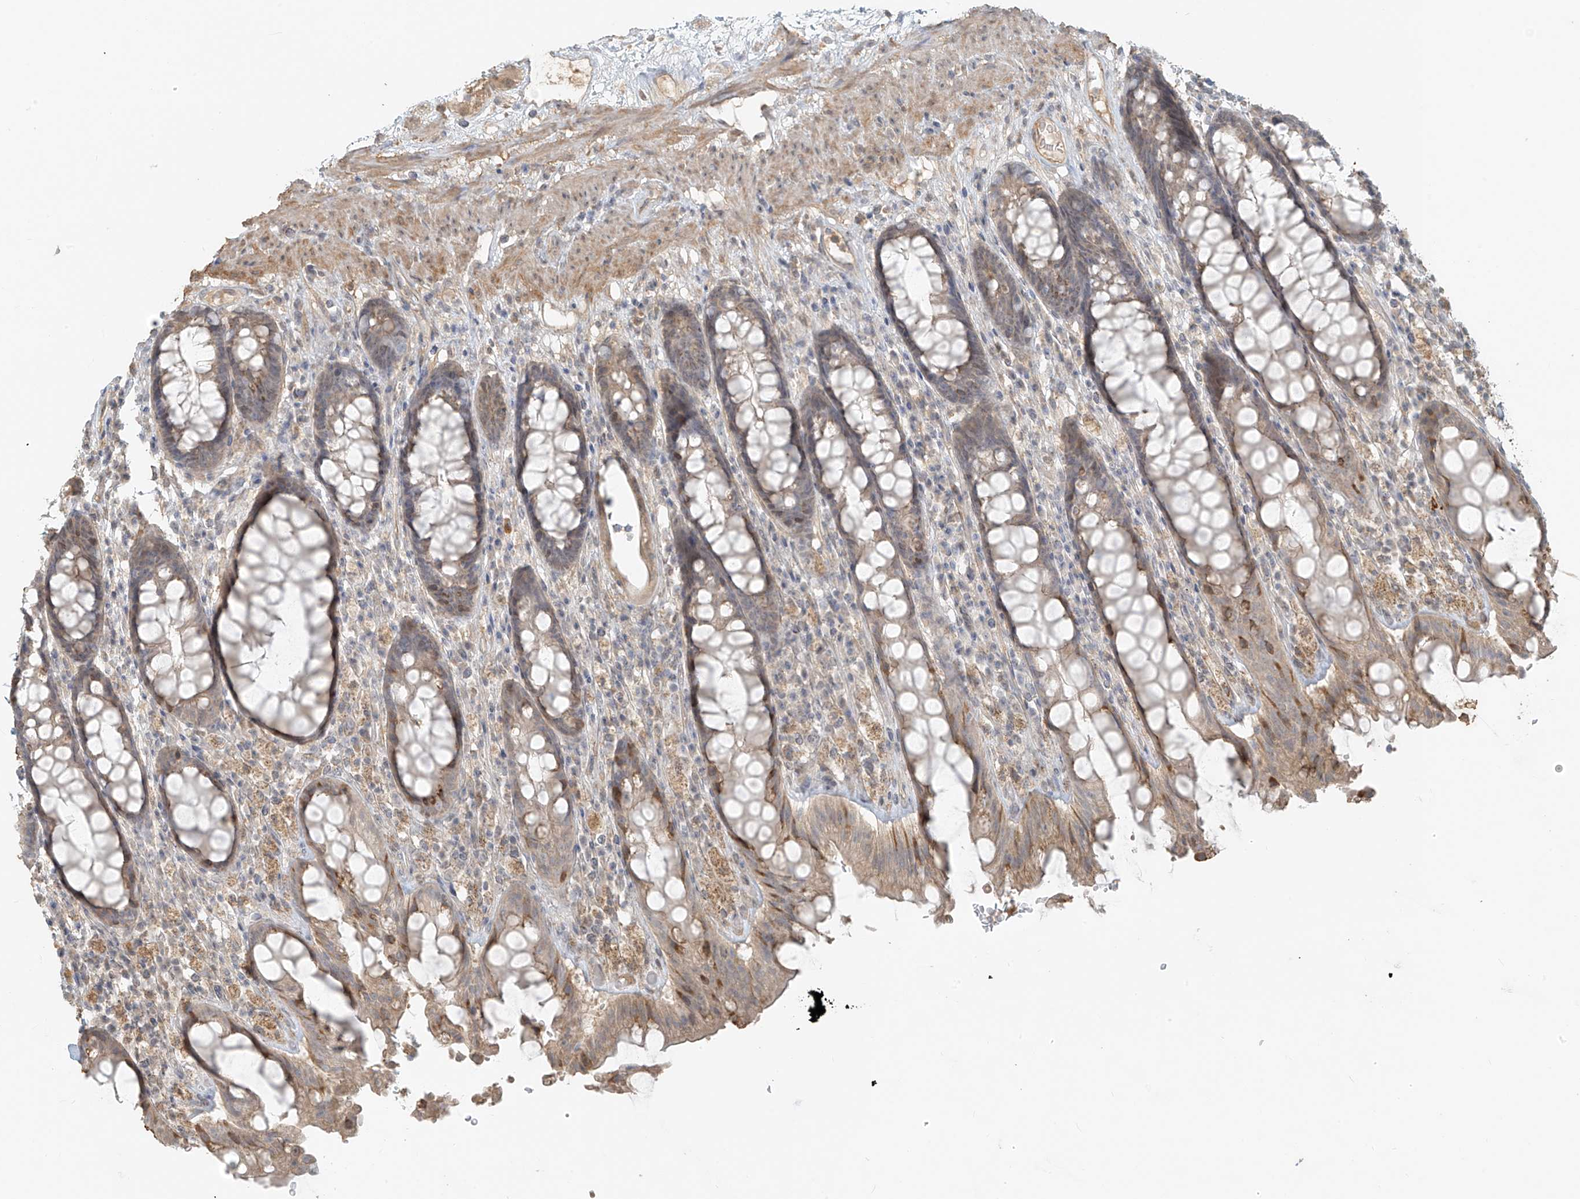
{"staining": {"intensity": "weak", "quantity": "25%-75%", "location": "cytoplasmic/membranous"}, "tissue": "rectum", "cell_type": "Glandular cells", "image_type": "normal", "snomed": [{"axis": "morphology", "description": "Normal tissue, NOS"}, {"axis": "topography", "description": "Rectum"}], "caption": "Immunohistochemical staining of normal human rectum demonstrates low levels of weak cytoplasmic/membranous positivity in about 25%-75% of glandular cells.", "gene": "ABCD1", "patient": {"sex": "male", "age": 64}}